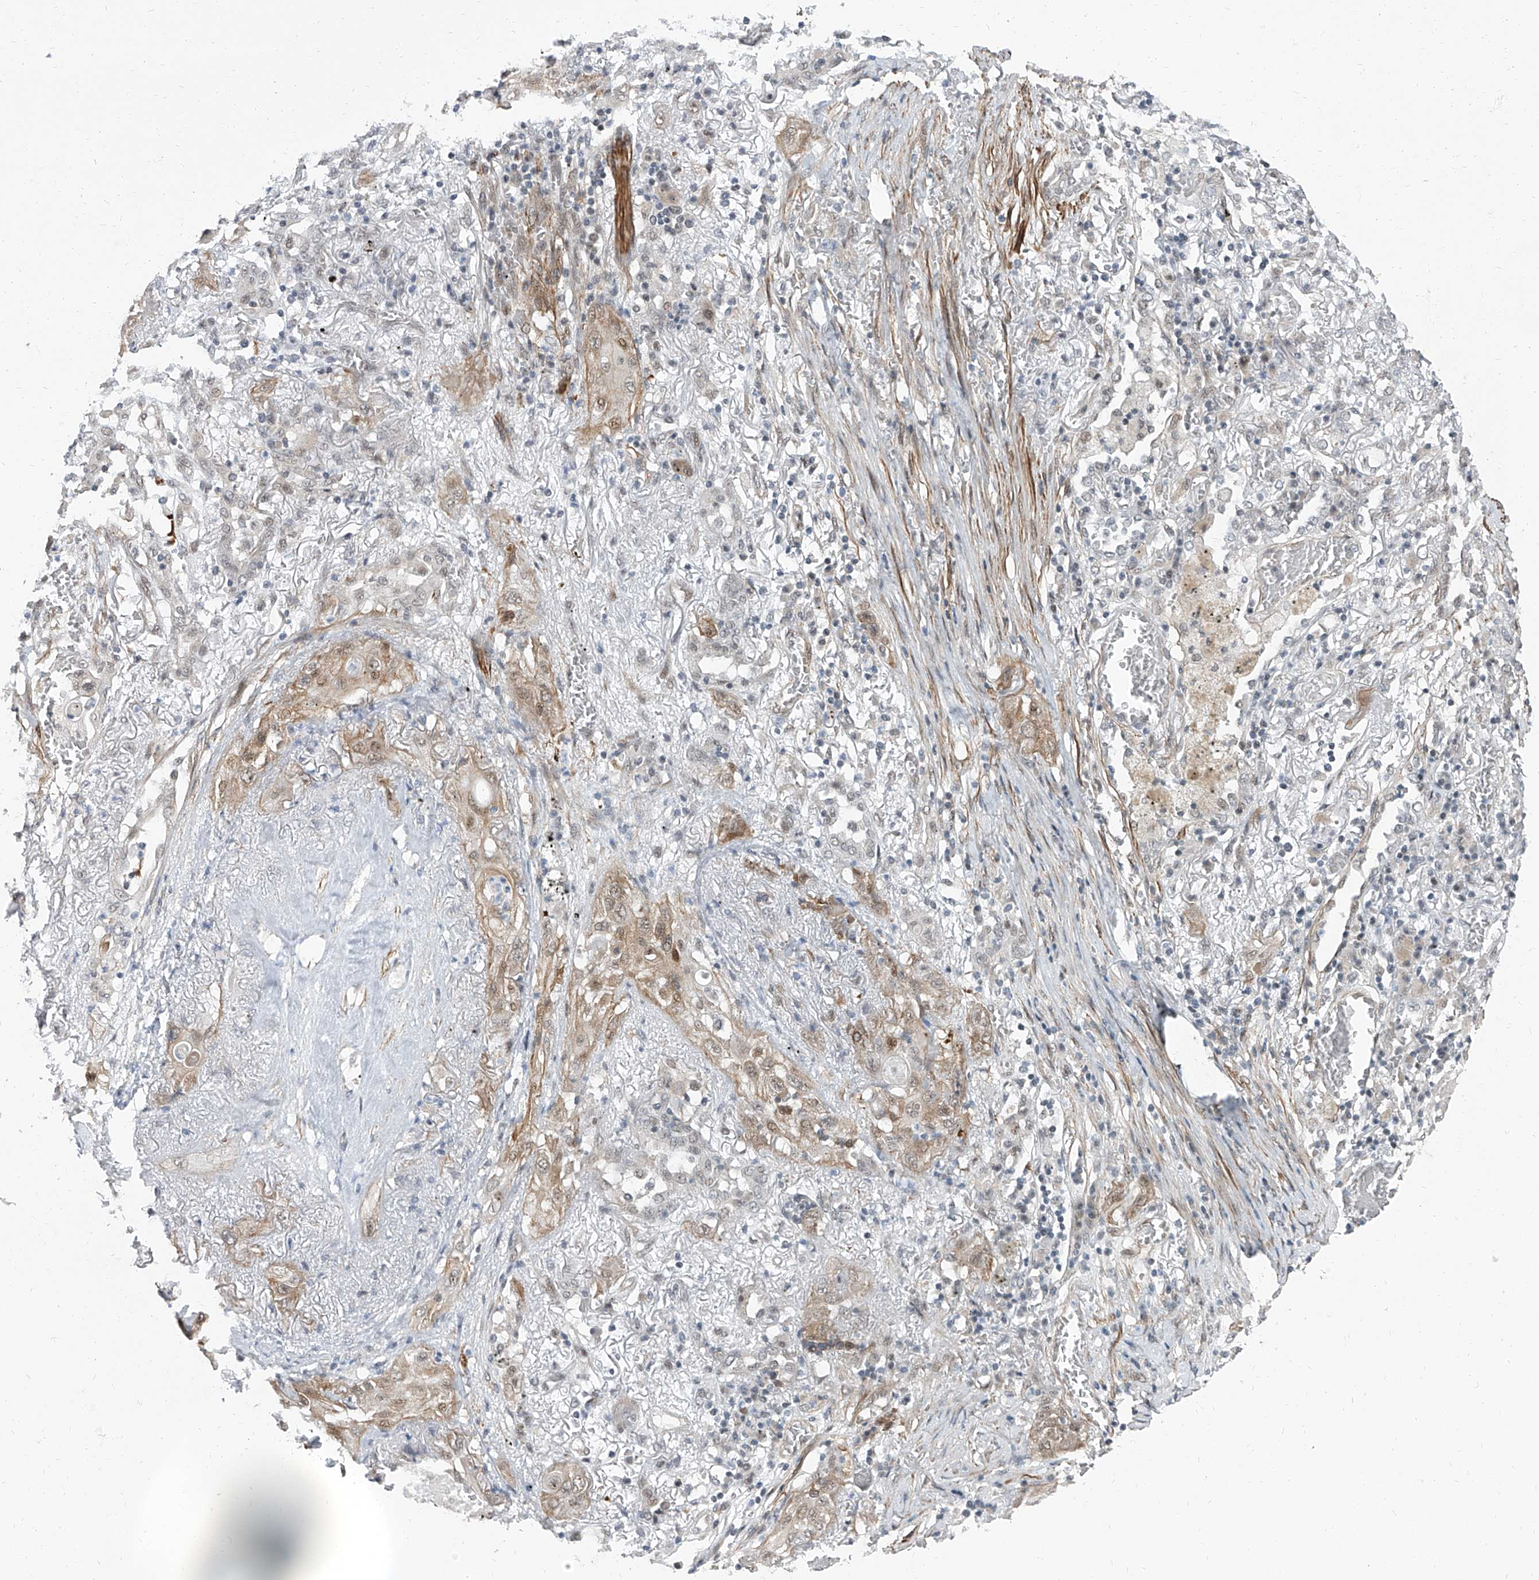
{"staining": {"intensity": "weak", "quantity": ">75%", "location": "cytoplasmic/membranous,nuclear"}, "tissue": "lung cancer", "cell_type": "Tumor cells", "image_type": "cancer", "snomed": [{"axis": "morphology", "description": "Squamous cell carcinoma, NOS"}, {"axis": "topography", "description": "Lung"}], "caption": "Immunohistochemical staining of squamous cell carcinoma (lung) shows weak cytoplasmic/membranous and nuclear protein positivity in approximately >75% of tumor cells. Immunohistochemistry (ihc) stains the protein of interest in brown and the nuclei are stained blue.", "gene": "TXLNB", "patient": {"sex": "female", "age": 47}}